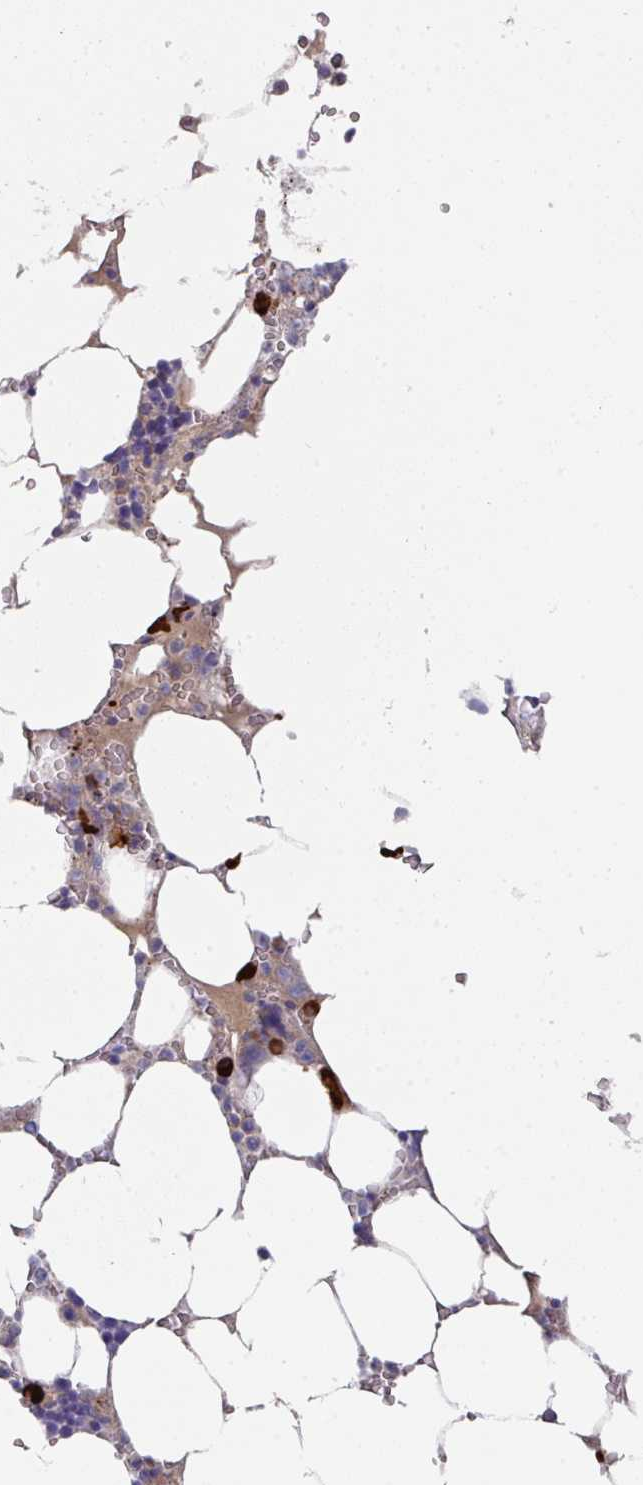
{"staining": {"intensity": "strong", "quantity": "<25%", "location": "cytoplasmic/membranous"}, "tissue": "bone marrow", "cell_type": "Hematopoietic cells", "image_type": "normal", "snomed": [{"axis": "morphology", "description": "Normal tissue, NOS"}, {"axis": "topography", "description": "Bone marrow"}], "caption": "Immunohistochemical staining of normal bone marrow reveals medium levels of strong cytoplasmic/membranous expression in about <25% of hematopoietic cells. (Brightfield microscopy of DAB IHC at high magnification).", "gene": "IL4R", "patient": {"sex": "male", "age": 64}}